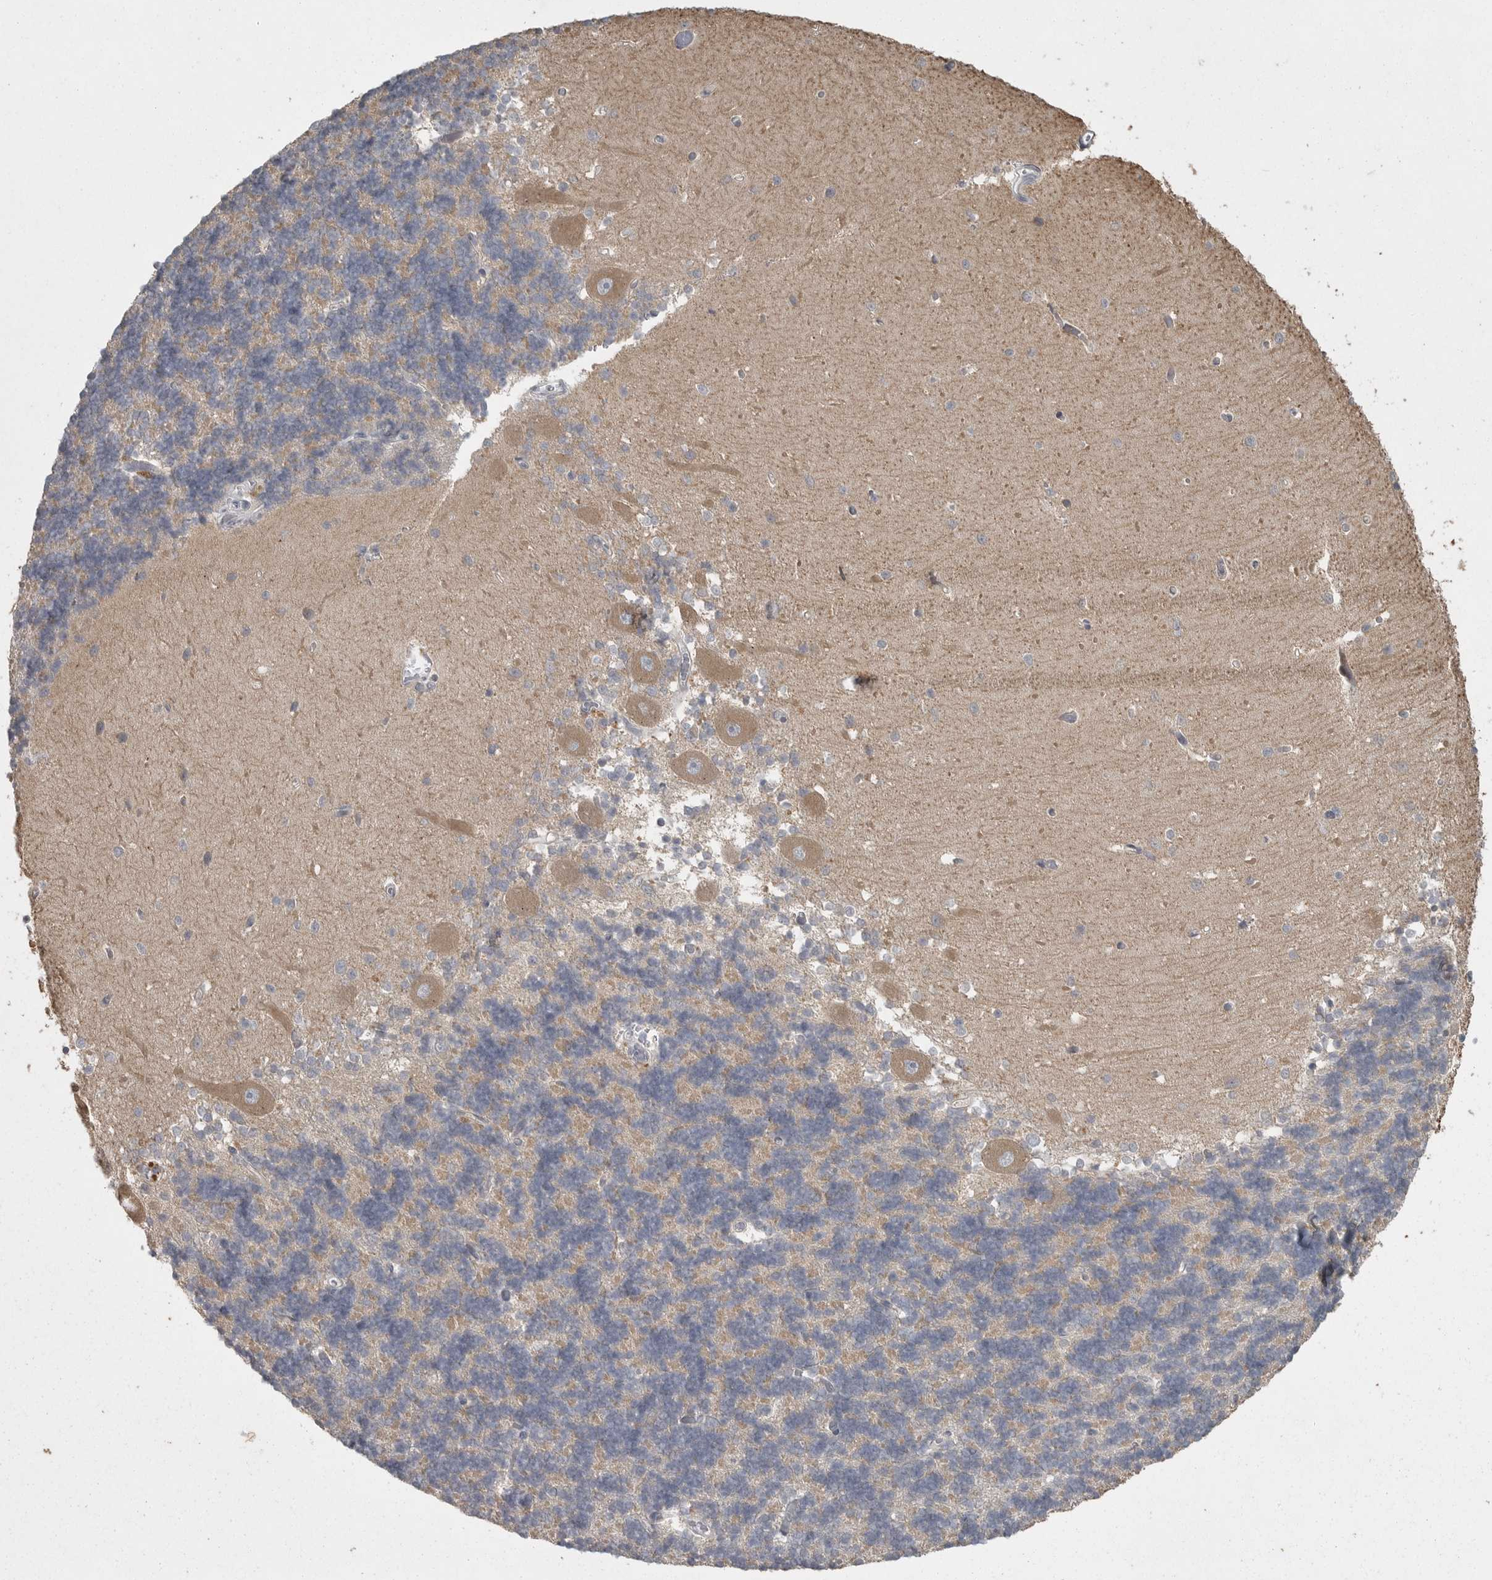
{"staining": {"intensity": "weak", "quantity": "<25%", "location": "cytoplasmic/membranous"}, "tissue": "cerebellum", "cell_type": "Cells in granular layer", "image_type": "normal", "snomed": [{"axis": "morphology", "description": "Normal tissue, NOS"}, {"axis": "topography", "description": "Cerebellum"}], "caption": "An image of cerebellum stained for a protein demonstrates no brown staining in cells in granular layer. (DAB IHC visualized using brightfield microscopy, high magnification).", "gene": "PHF13", "patient": {"sex": "male", "age": 37}}